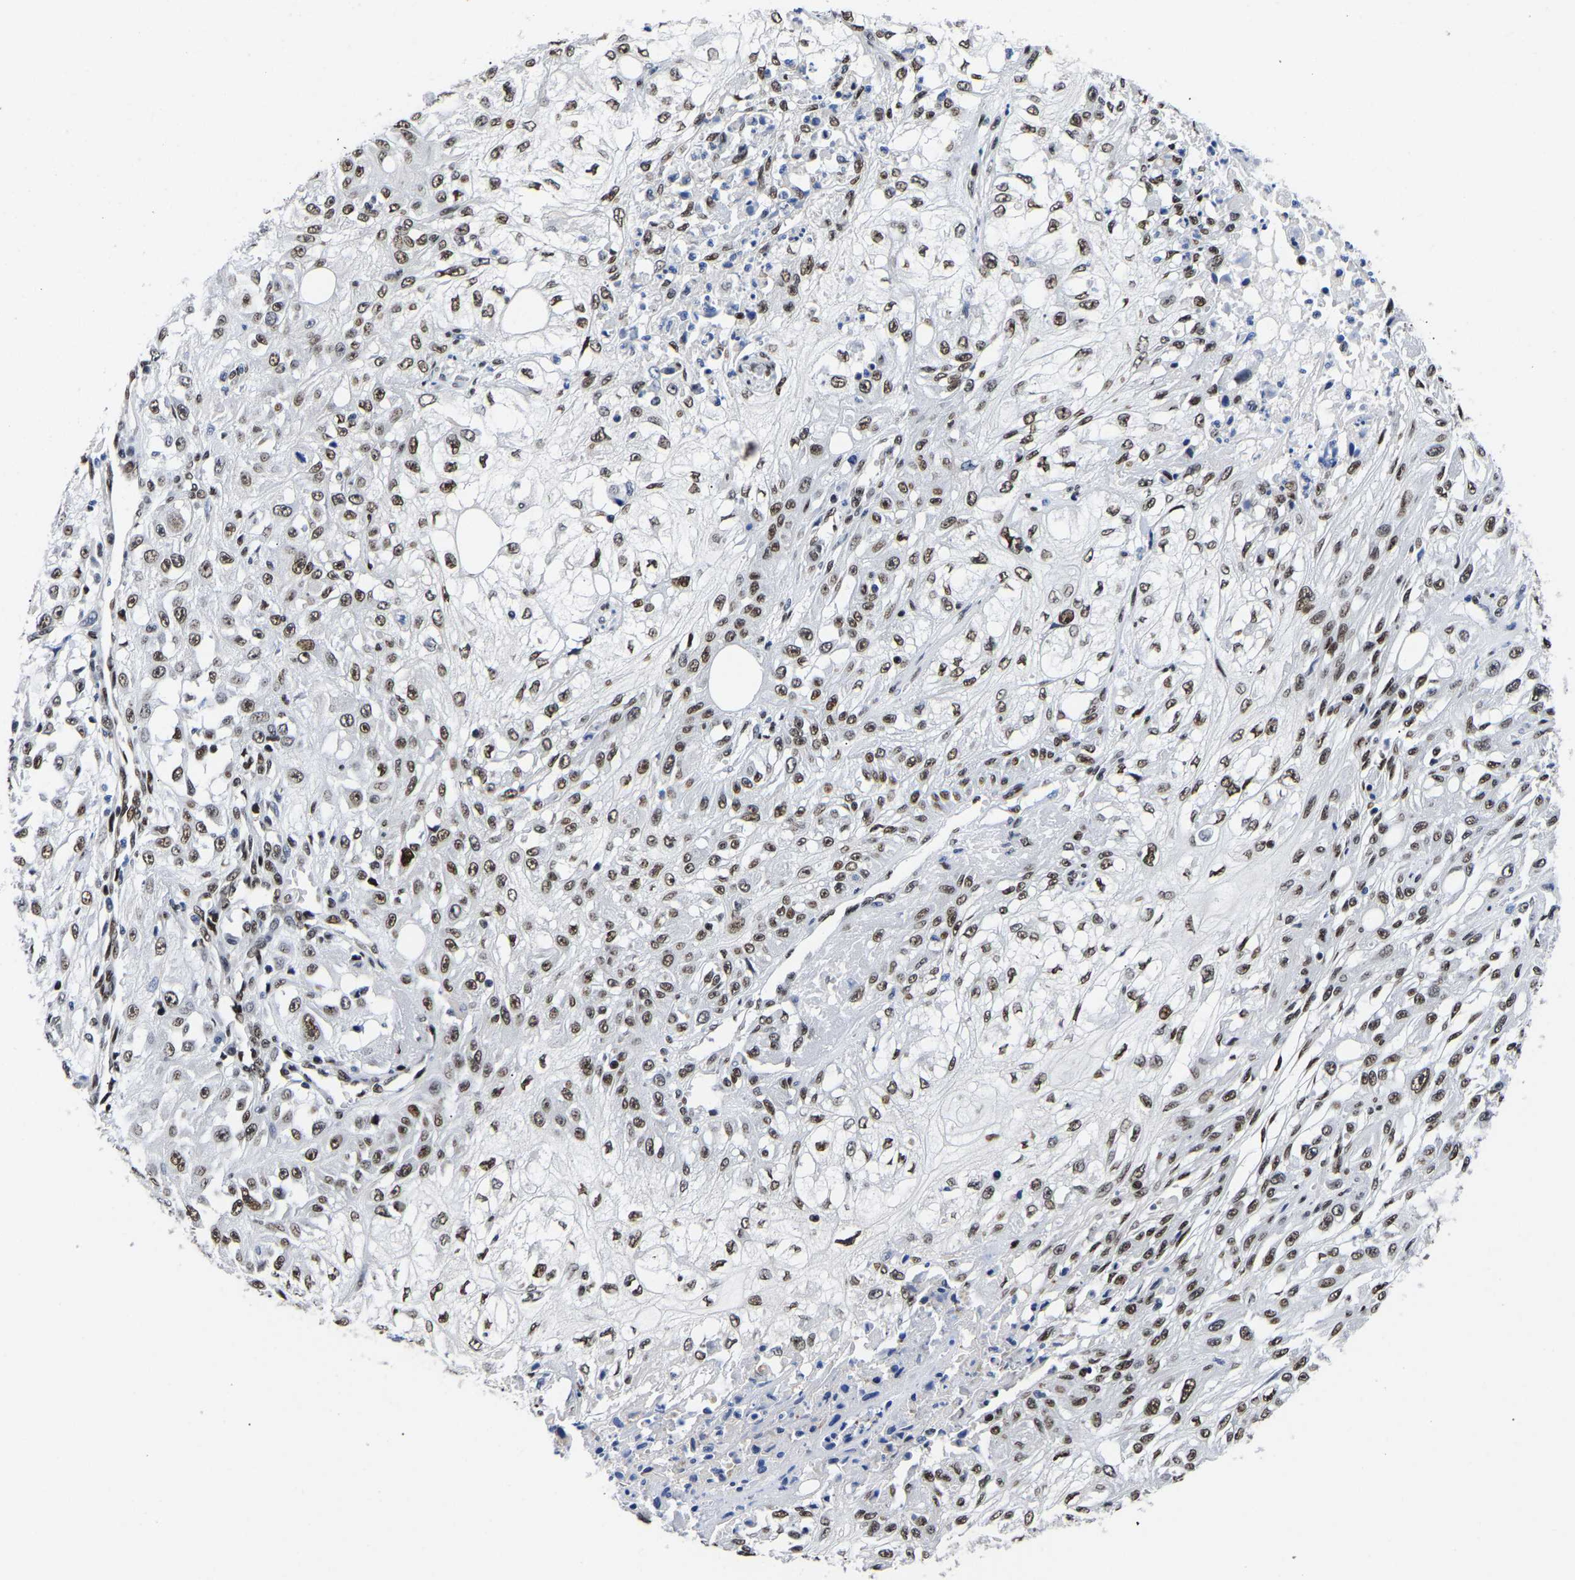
{"staining": {"intensity": "moderate", "quantity": ">75%", "location": "nuclear"}, "tissue": "skin cancer", "cell_type": "Tumor cells", "image_type": "cancer", "snomed": [{"axis": "morphology", "description": "Squamous cell carcinoma, NOS"}, {"axis": "morphology", "description": "Squamous cell carcinoma, metastatic, NOS"}, {"axis": "topography", "description": "Skin"}, {"axis": "topography", "description": "Lymph node"}], "caption": "Immunohistochemistry (IHC) (DAB) staining of human squamous cell carcinoma (skin) shows moderate nuclear protein staining in approximately >75% of tumor cells. The staining was performed using DAB (3,3'-diaminobenzidine) to visualize the protein expression in brown, while the nuclei were stained in blue with hematoxylin (Magnification: 20x).", "gene": "PTRHD1", "patient": {"sex": "male", "age": 75}}